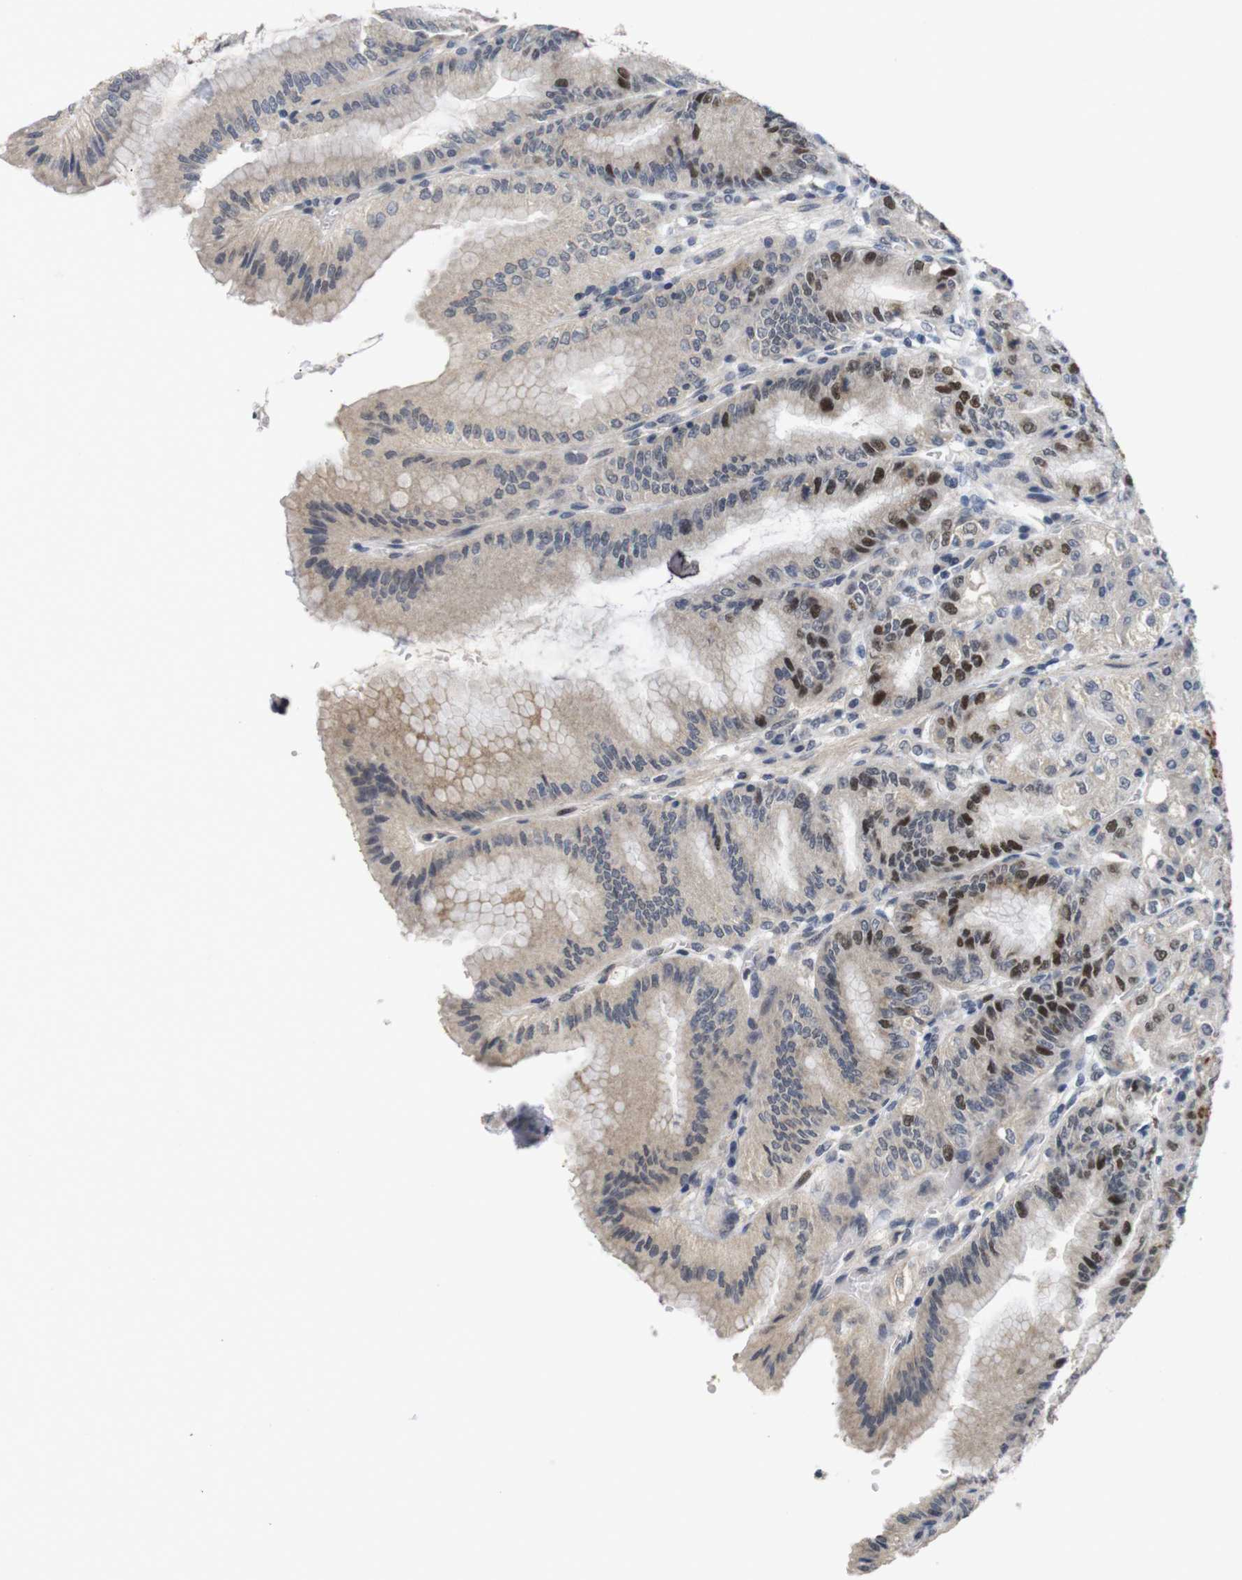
{"staining": {"intensity": "moderate", "quantity": "25%-75%", "location": "cytoplasmic/membranous,nuclear"}, "tissue": "stomach", "cell_type": "Glandular cells", "image_type": "normal", "snomed": [{"axis": "morphology", "description": "Normal tissue, NOS"}, {"axis": "topography", "description": "Stomach, lower"}], "caption": "An image of human stomach stained for a protein exhibits moderate cytoplasmic/membranous,nuclear brown staining in glandular cells. The staining was performed using DAB (3,3'-diaminobenzidine) to visualize the protein expression in brown, while the nuclei were stained in blue with hematoxylin (Magnification: 20x).", "gene": "SKP2", "patient": {"sex": "male", "age": 71}}